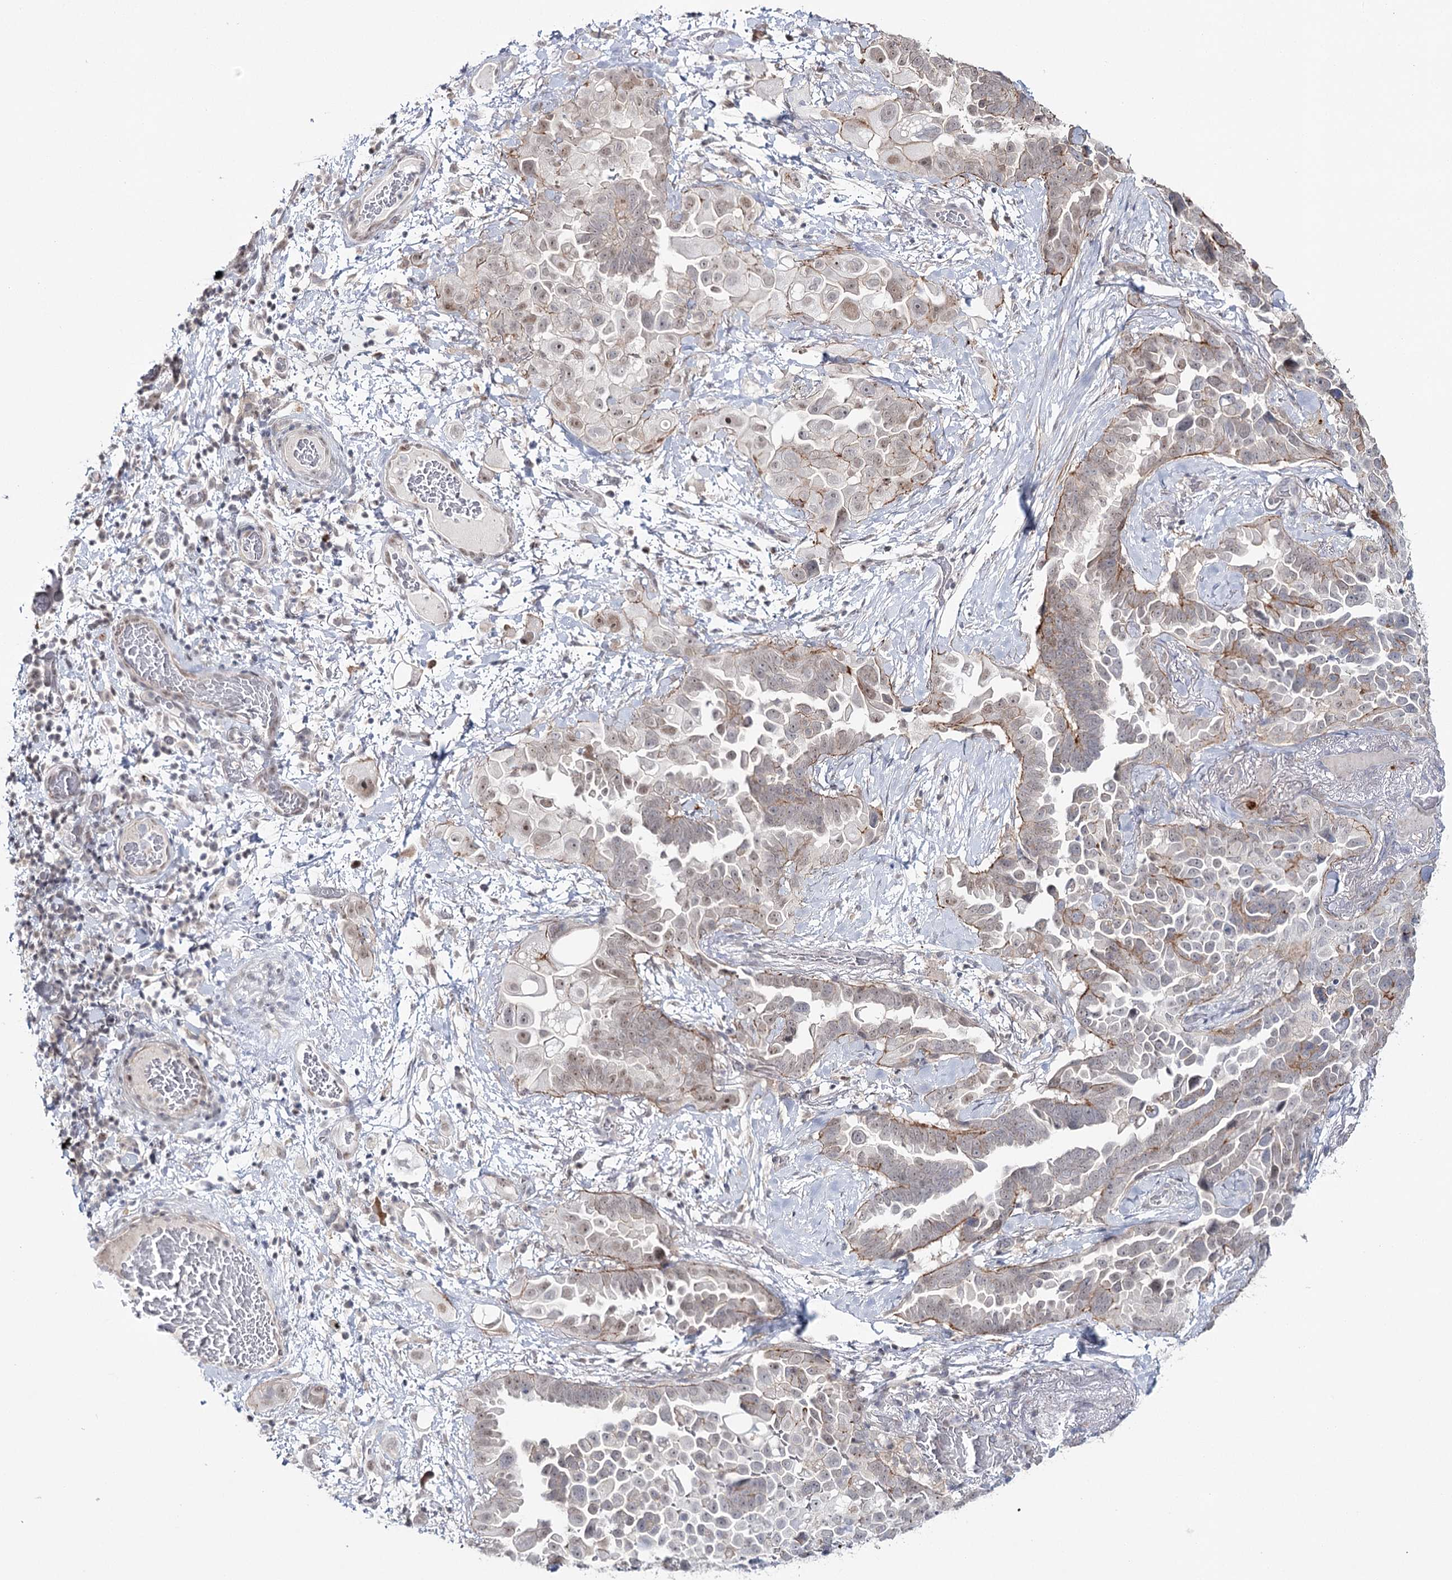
{"staining": {"intensity": "weak", "quantity": "<25%", "location": "nuclear"}, "tissue": "lung cancer", "cell_type": "Tumor cells", "image_type": "cancer", "snomed": [{"axis": "morphology", "description": "Adenocarcinoma, NOS"}, {"axis": "topography", "description": "Lung"}], "caption": "Lung cancer was stained to show a protein in brown. There is no significant positivity in tumor cells. Brightfield microscopy of immunohistochemistry stained with DAB (brown) and hematoxylin (blue), captured at high magnification.", "gene": "ZC3H8", "patient": {"sex": "female", "age": 67}}